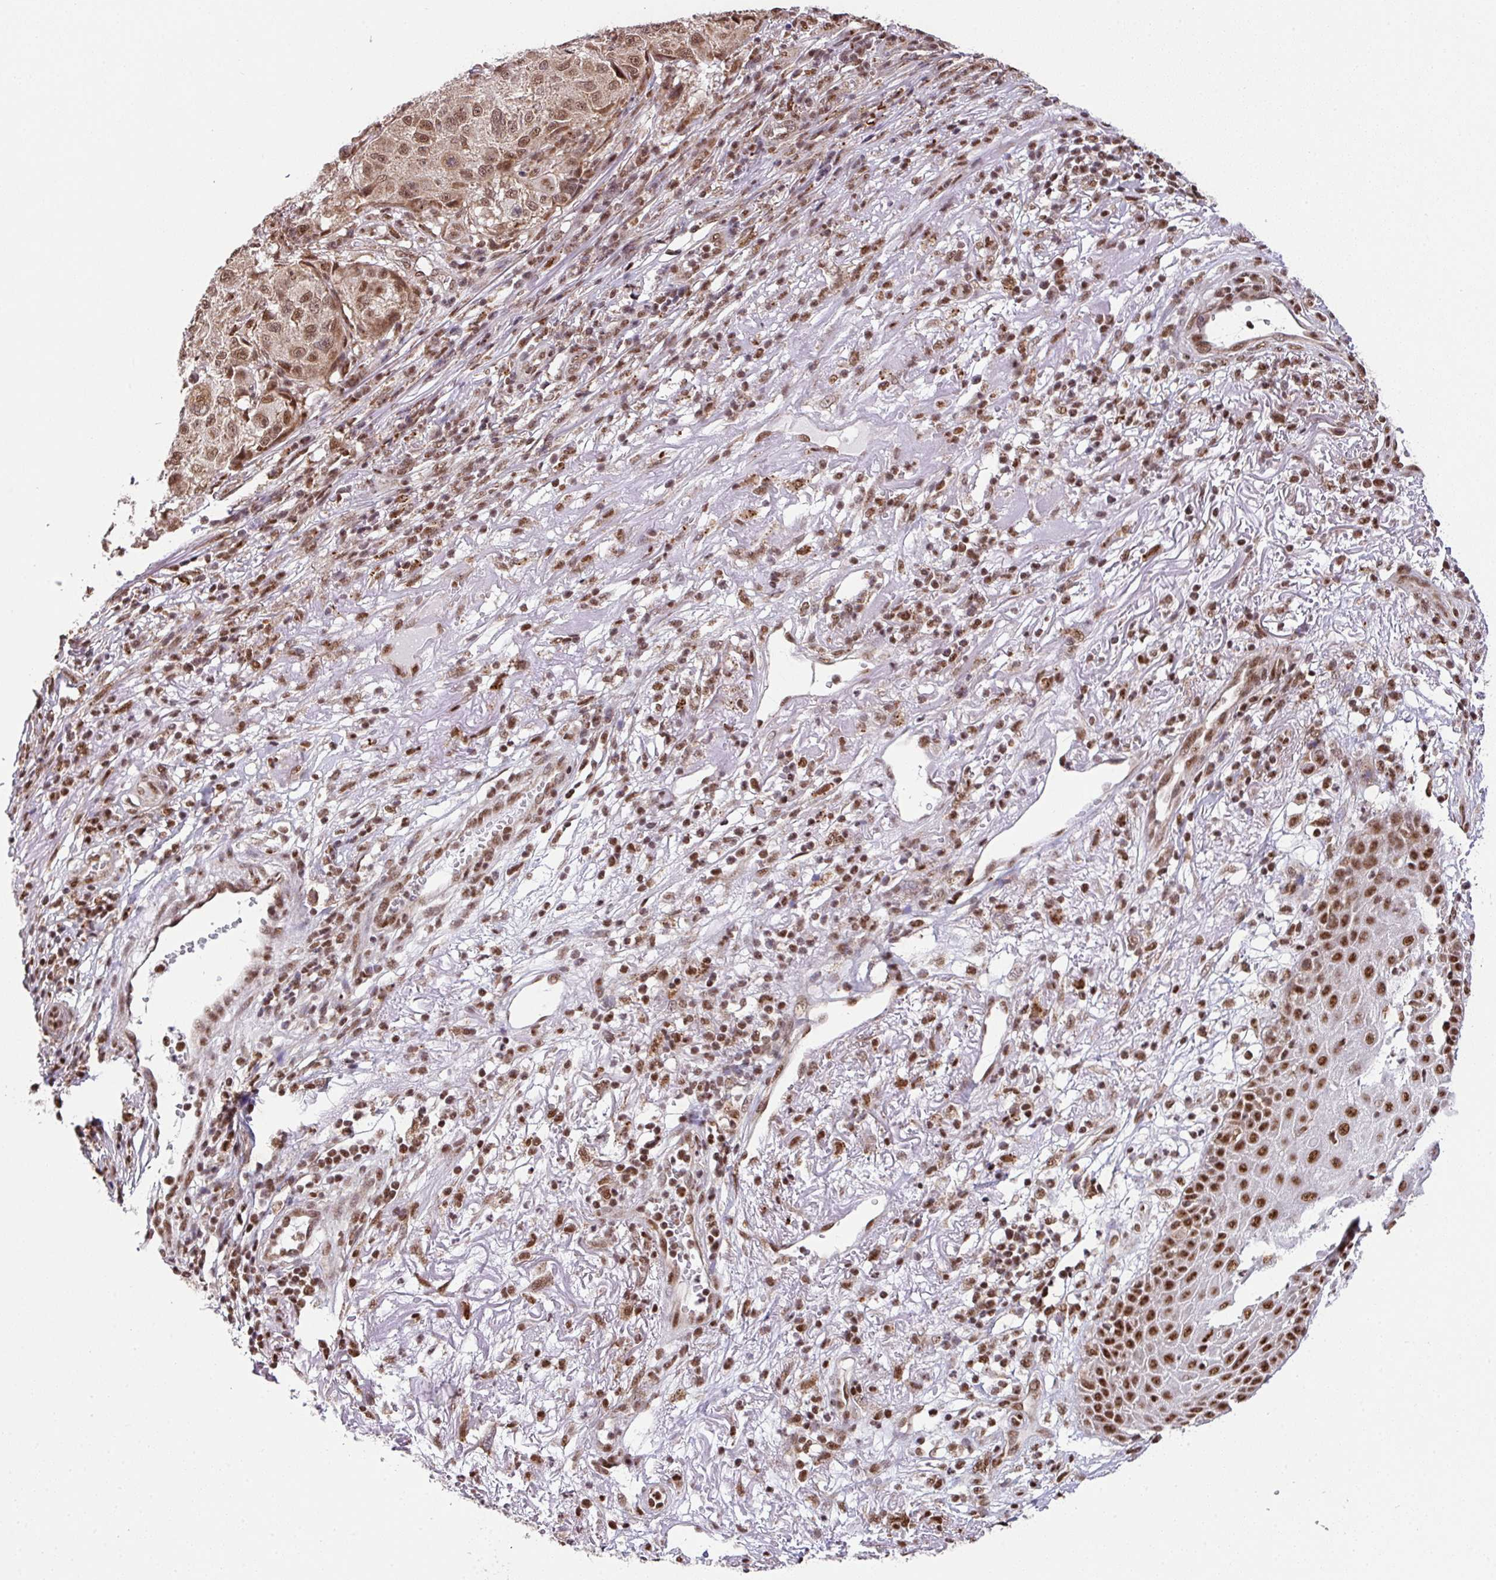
{"staining": {"intensity": "moderate", "quantity": ">75%", "location": "cytoplasmic/membranous,nuclear"}, "tissue": "melanoma", "cell_type": "Tumor cells", "image_type": "cancer", "snomed": [{"axis": "morphology", "description": "Necrosis, NOS"}, {"axis": "morphology", "description": "Malignant melanoma, NOS"}, {"axis": "topography", "description": "Skin"}], "caption": "About >75% of tumor cells in human malignant melanoma reveal moderate cytoplasmic/membranous and nuclear protein positivity as visualized by brown immunohistochemical staining.", "gene": "PLK1", "patient": {"sex": "female", "age": 87}}